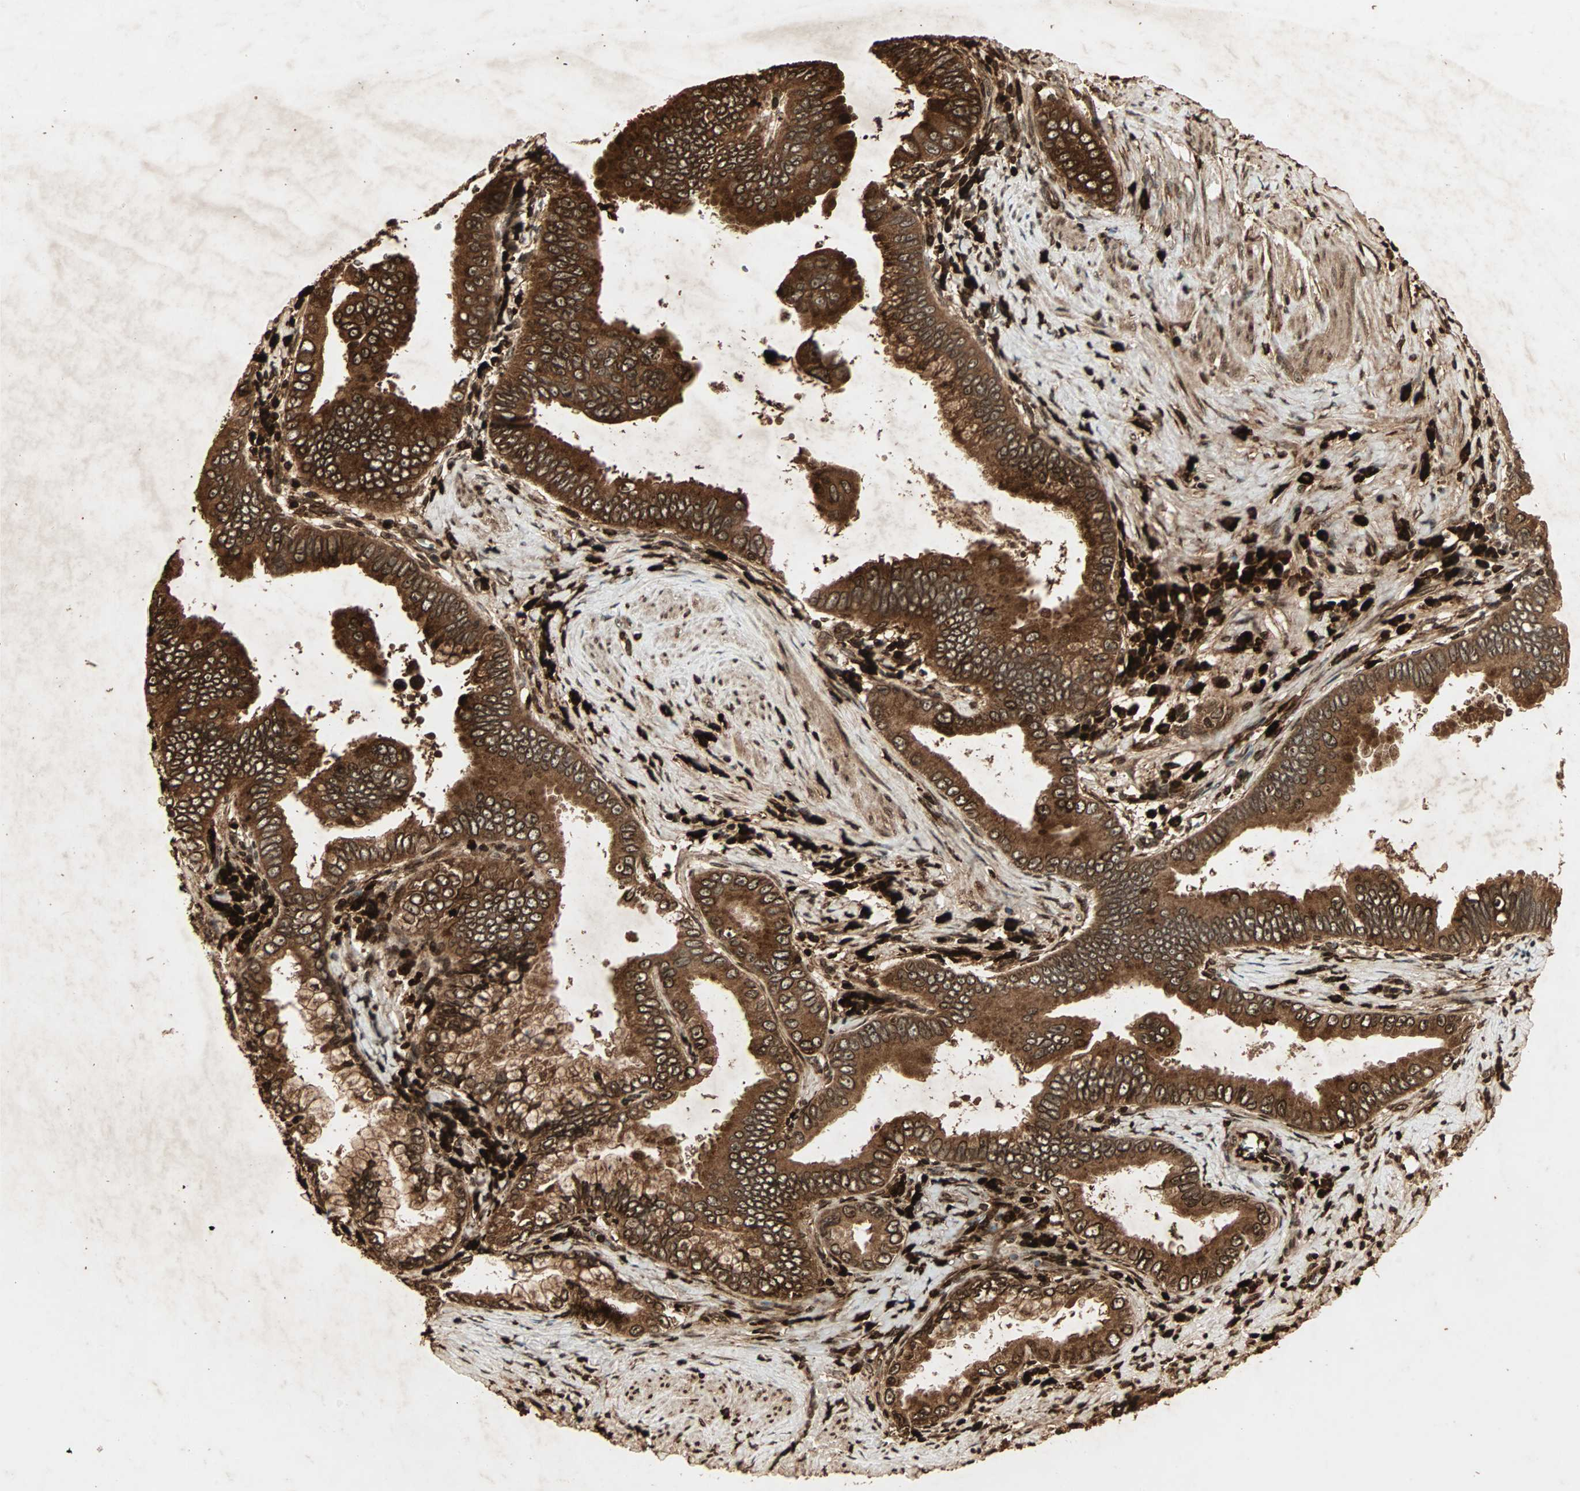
{"staining": {"intensity": "strong", "quantity": ">75%", "location": "cytoplasmic/membranous,nuclear"}, "tissue": "pancreatic cancer", "cell_type": "Tumor cells", "image_type": "cancer", "snomed": [{"axis": "morphology", "description": "Normal tissue, NOS"}, {"axis": "topography", "description": "Lymph node"}], "caption": "Pancreatic cancer stained for a protein displays strong cytoplasmic/membranous and nuclear positivity in tumor cells. Using DAB (brown) and hematoxylin (blue) stains, captured at high magnification using brightfield microscopy.", "gene": "RFFL", "patient": {"sex": "male", "age": 50}}